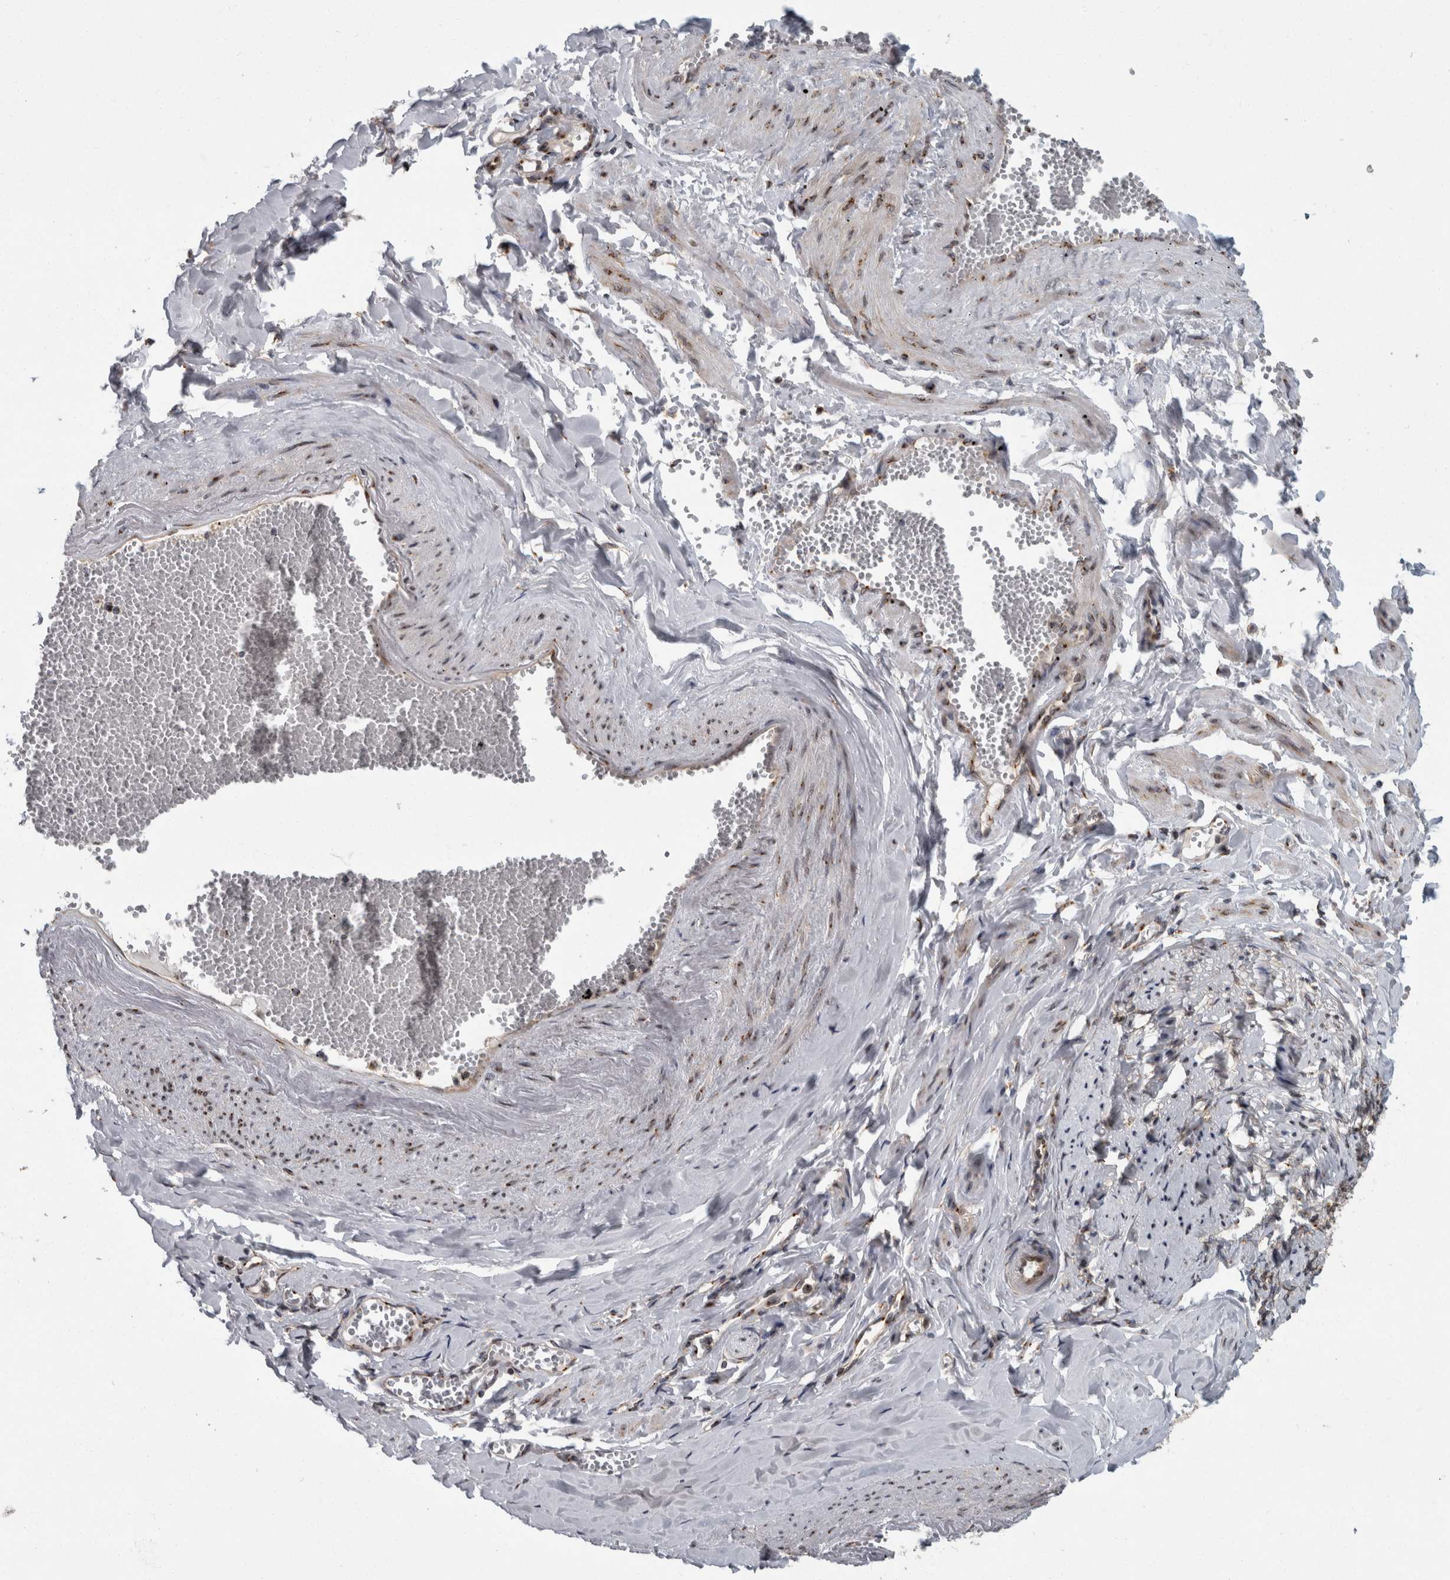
{"staining": {"intensity": "negative", "quantity": "none", "location": "none"}, "tissue": "adipose tissue", "cell_type": "Adipocytes", "image_type": "normal", "snomed": [{"axis": "morphology", "description": "Normal tissue, NOS"}, {"axis": "topography", "description": "Vascular tissue"}, {"axis": "topography", "description": "Fallopian tube"}, {"axis": "topography", "description": "Ovary"}], "caption": "This is an immunohistochemistry micrograph of normal adipose tissue. There is no staining in adipocytes.", "gene": "LMAN2L", "patient": {"sex": "female", "age": 67}}